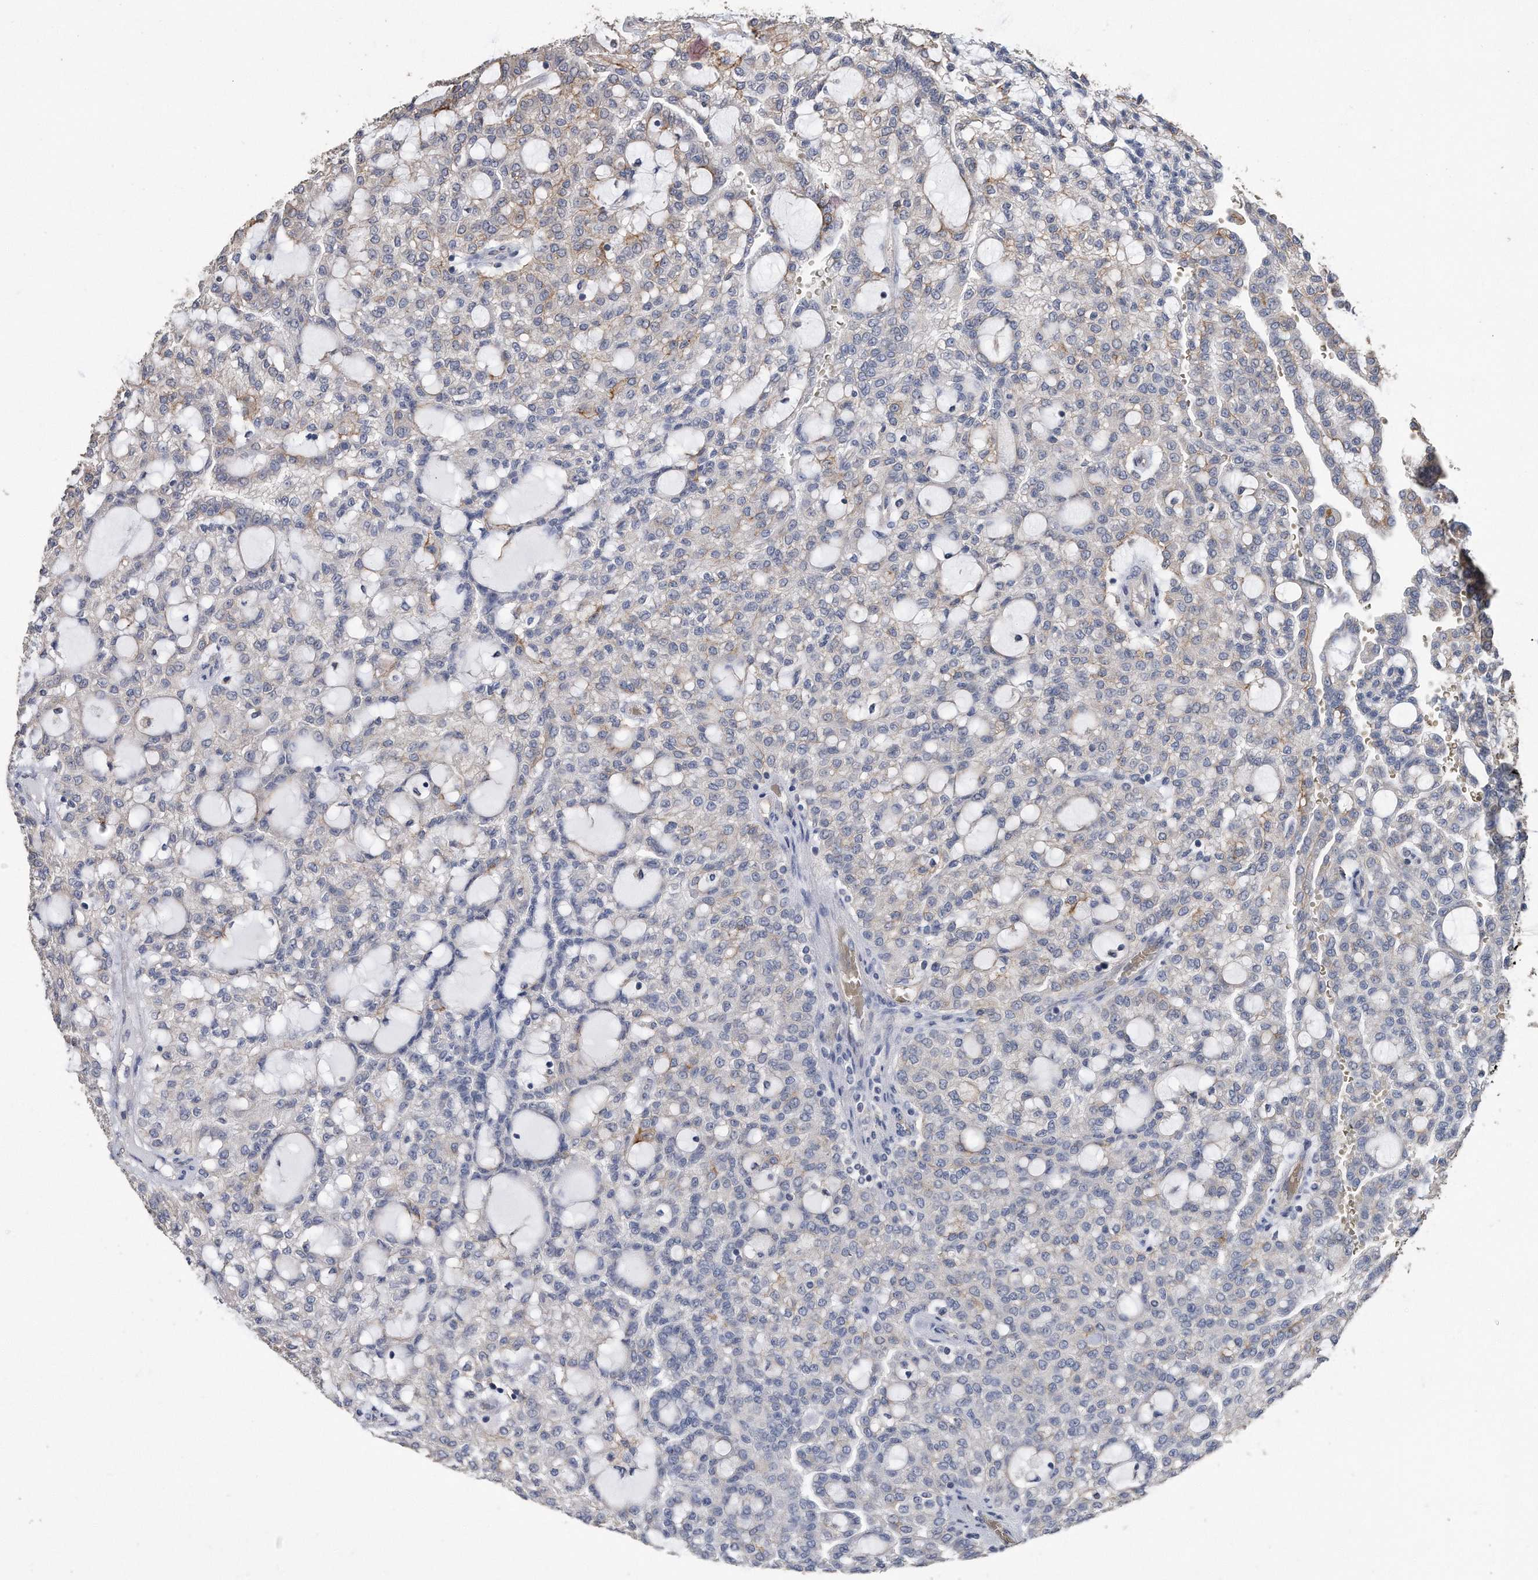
{"staining": {"intensity": "weak", "quantity": "<25%", "location": "cytoplasmic/membranous"}, "tissue": "renal cancer", "cell_type": "Tumor cells", "image_type": "cancer", "snomed": [{"axis": "morphology", "description": "Adenocarcinoma, NOS"}, {"axis": "topography", "description": "Kidney"}], "caption": "Immunohistochemistry (IHC) micrograph of neoplastic tissue: renal cancer (adenocarcinoma) stained with DAB displays no significant protein positivity in tumor cells.", "gene": "CDCP1", "patient": {"sex": "male", "age": 63}}